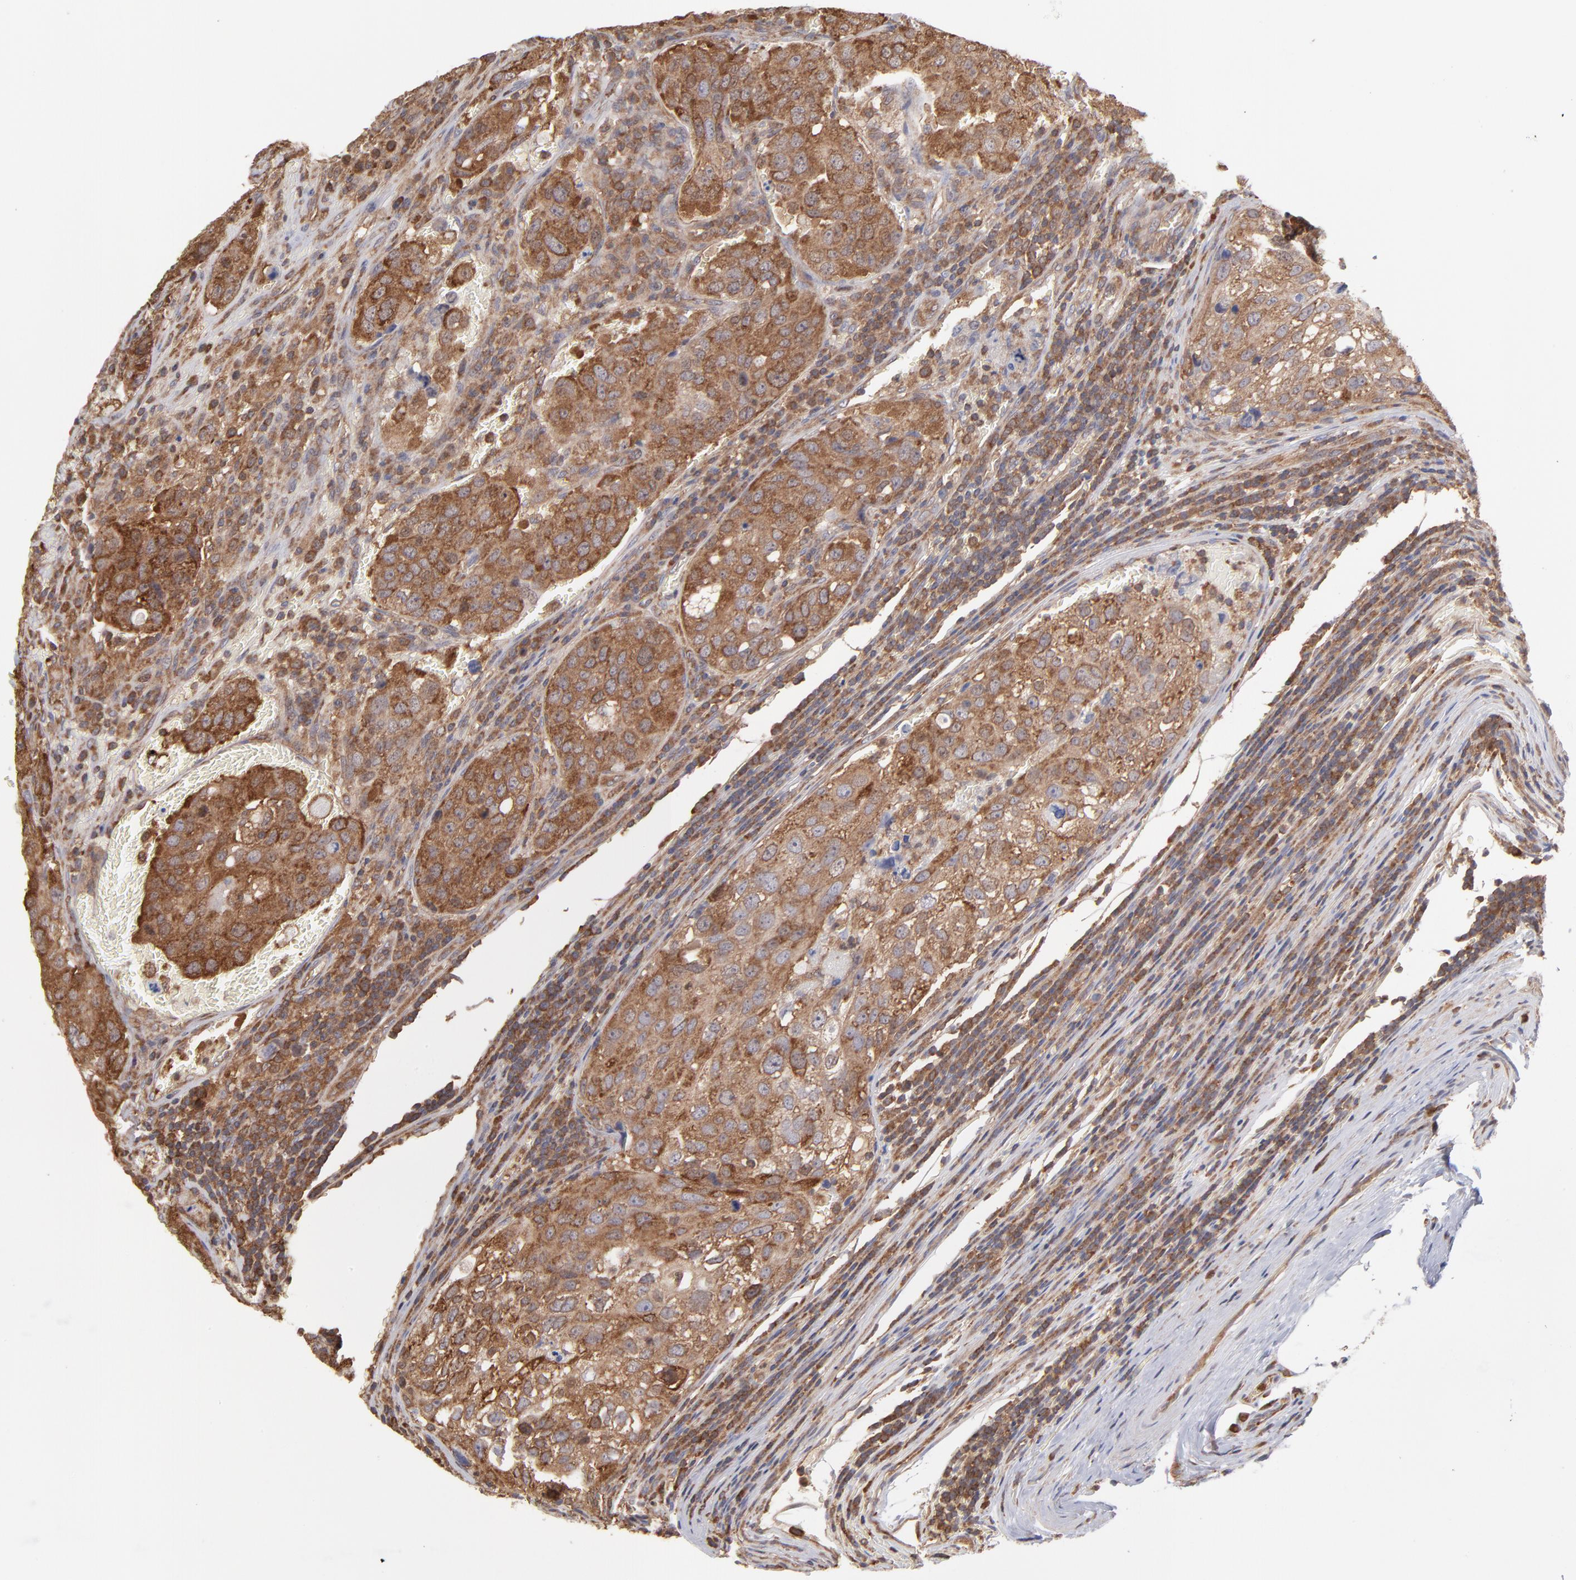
{"staining": {"intensity": "moderate", "quantity": ">75%", "location": "cytoplasmic/membranous"}, "tissue": "urothelial cancer", "cell_type": "Tumor cells", "image_type": "cancer", "snomed": [{"axis": "morphology", "description": "Urothelial carcinoma, High grade"}, {"axis": "topography", "description": "Lymph node"}, {"axis": "topography", "description": "Urinary bladder"}], "caption": "The histopathology image reveals staining of urothelial carcinoma (high-grade), revealing moderate cytoplasmic/membranous protein expression (brown color) within tumor cells.", "gene": "MAPRE1", "patient": {"sex": "male", "age": 51}}